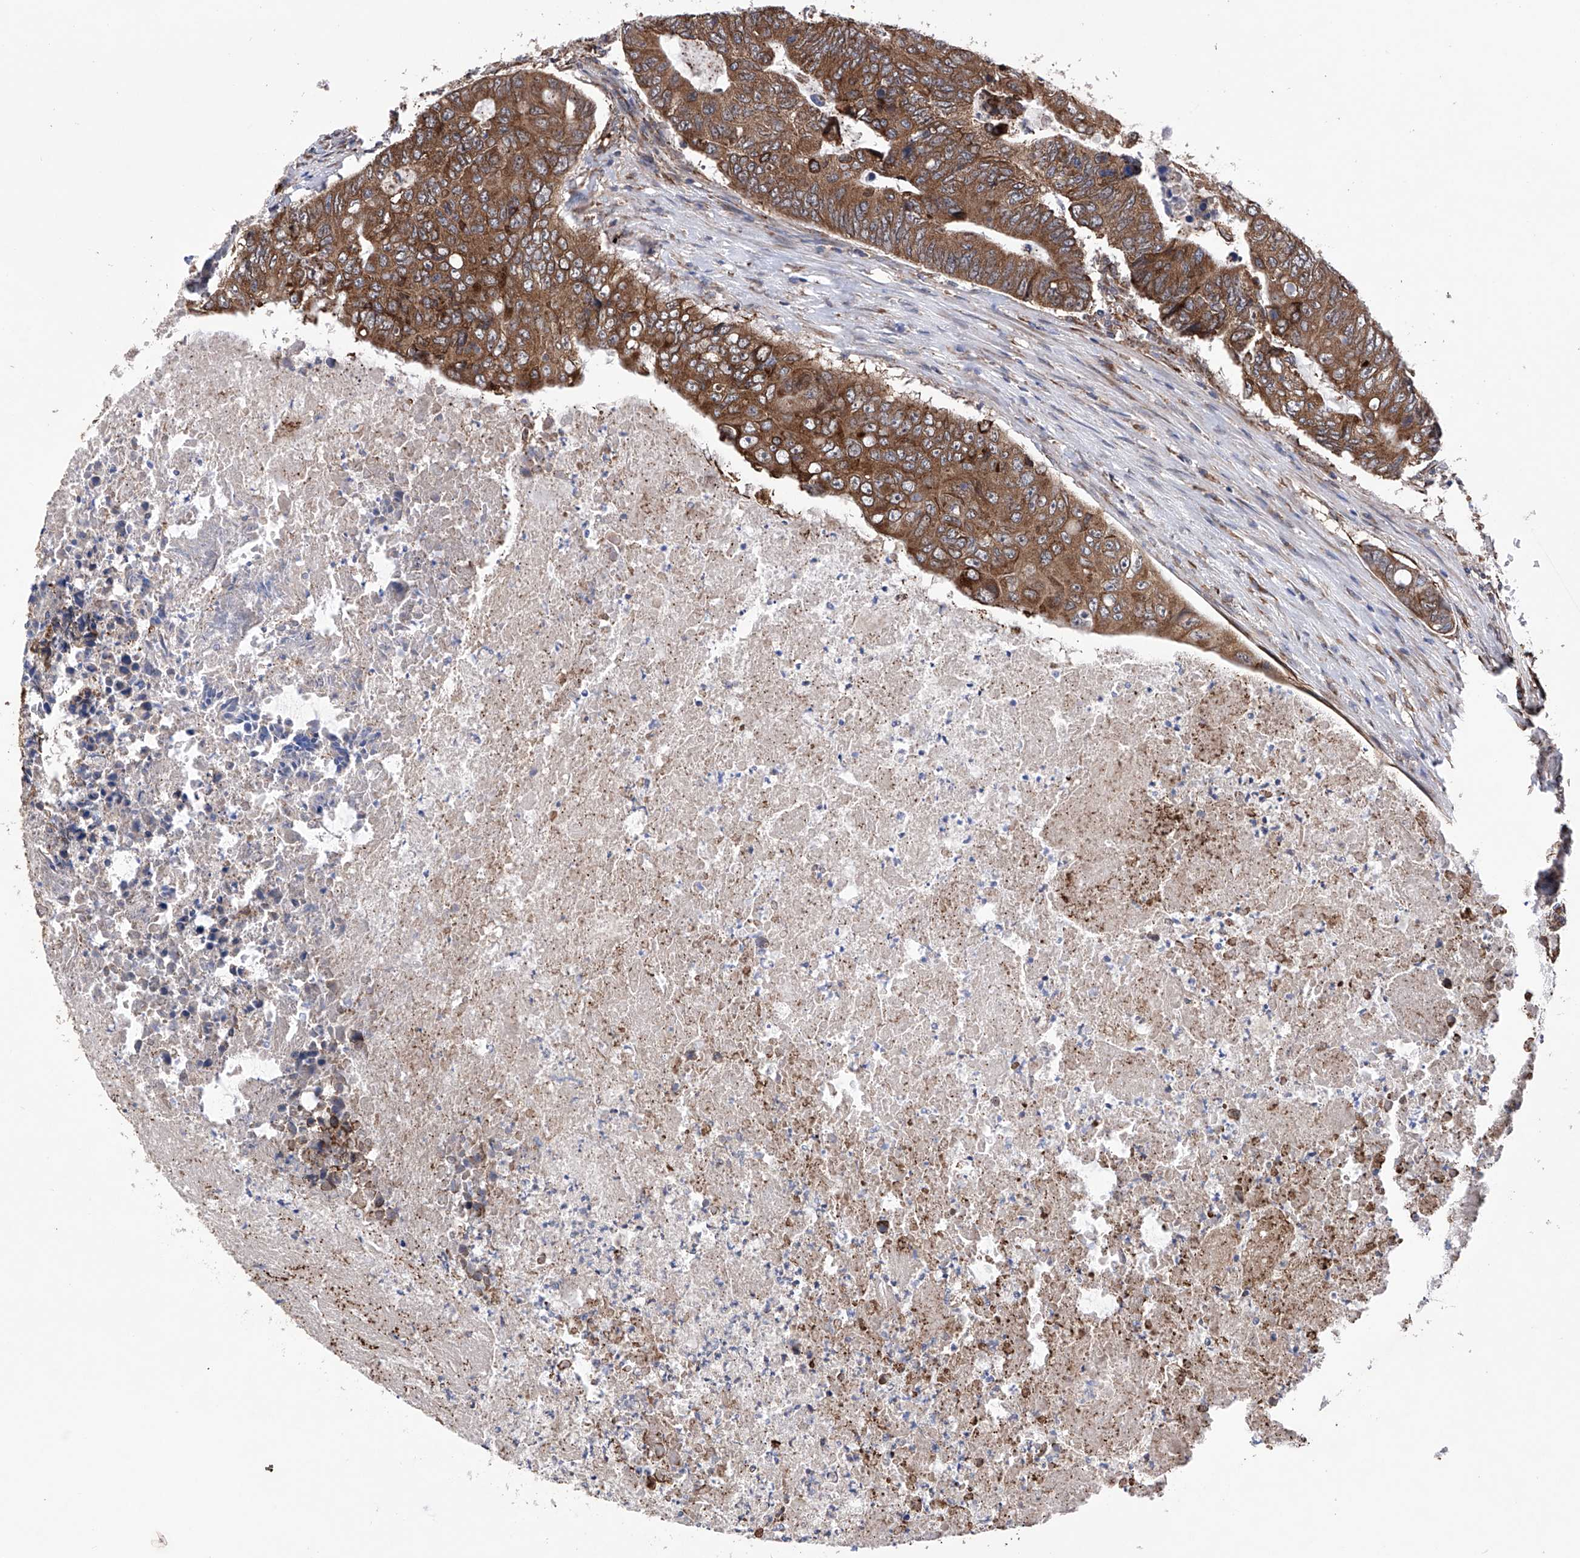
{"staining": {"intensity": "moderate", "quantity": ">75%", "location": "cytoplasmic/membranous"}, "tissue": "colorectal cancer", "cell_type": "Tumor cells", "image_type": "cancer", "snomed": [{"axis": "morphology", "description": "Adenocarcinoma, NOS"}, {"axis": "topography", "description": "Colon"}], "caption": "Protein analysis of colorectal cancer (adenocarcinoma) tissue displays moderate cytoplasmic/membranous expression in about >75% of tumor cells.", "gene": "DNAH8", "patient": {"sex": "male", "age": 87}}